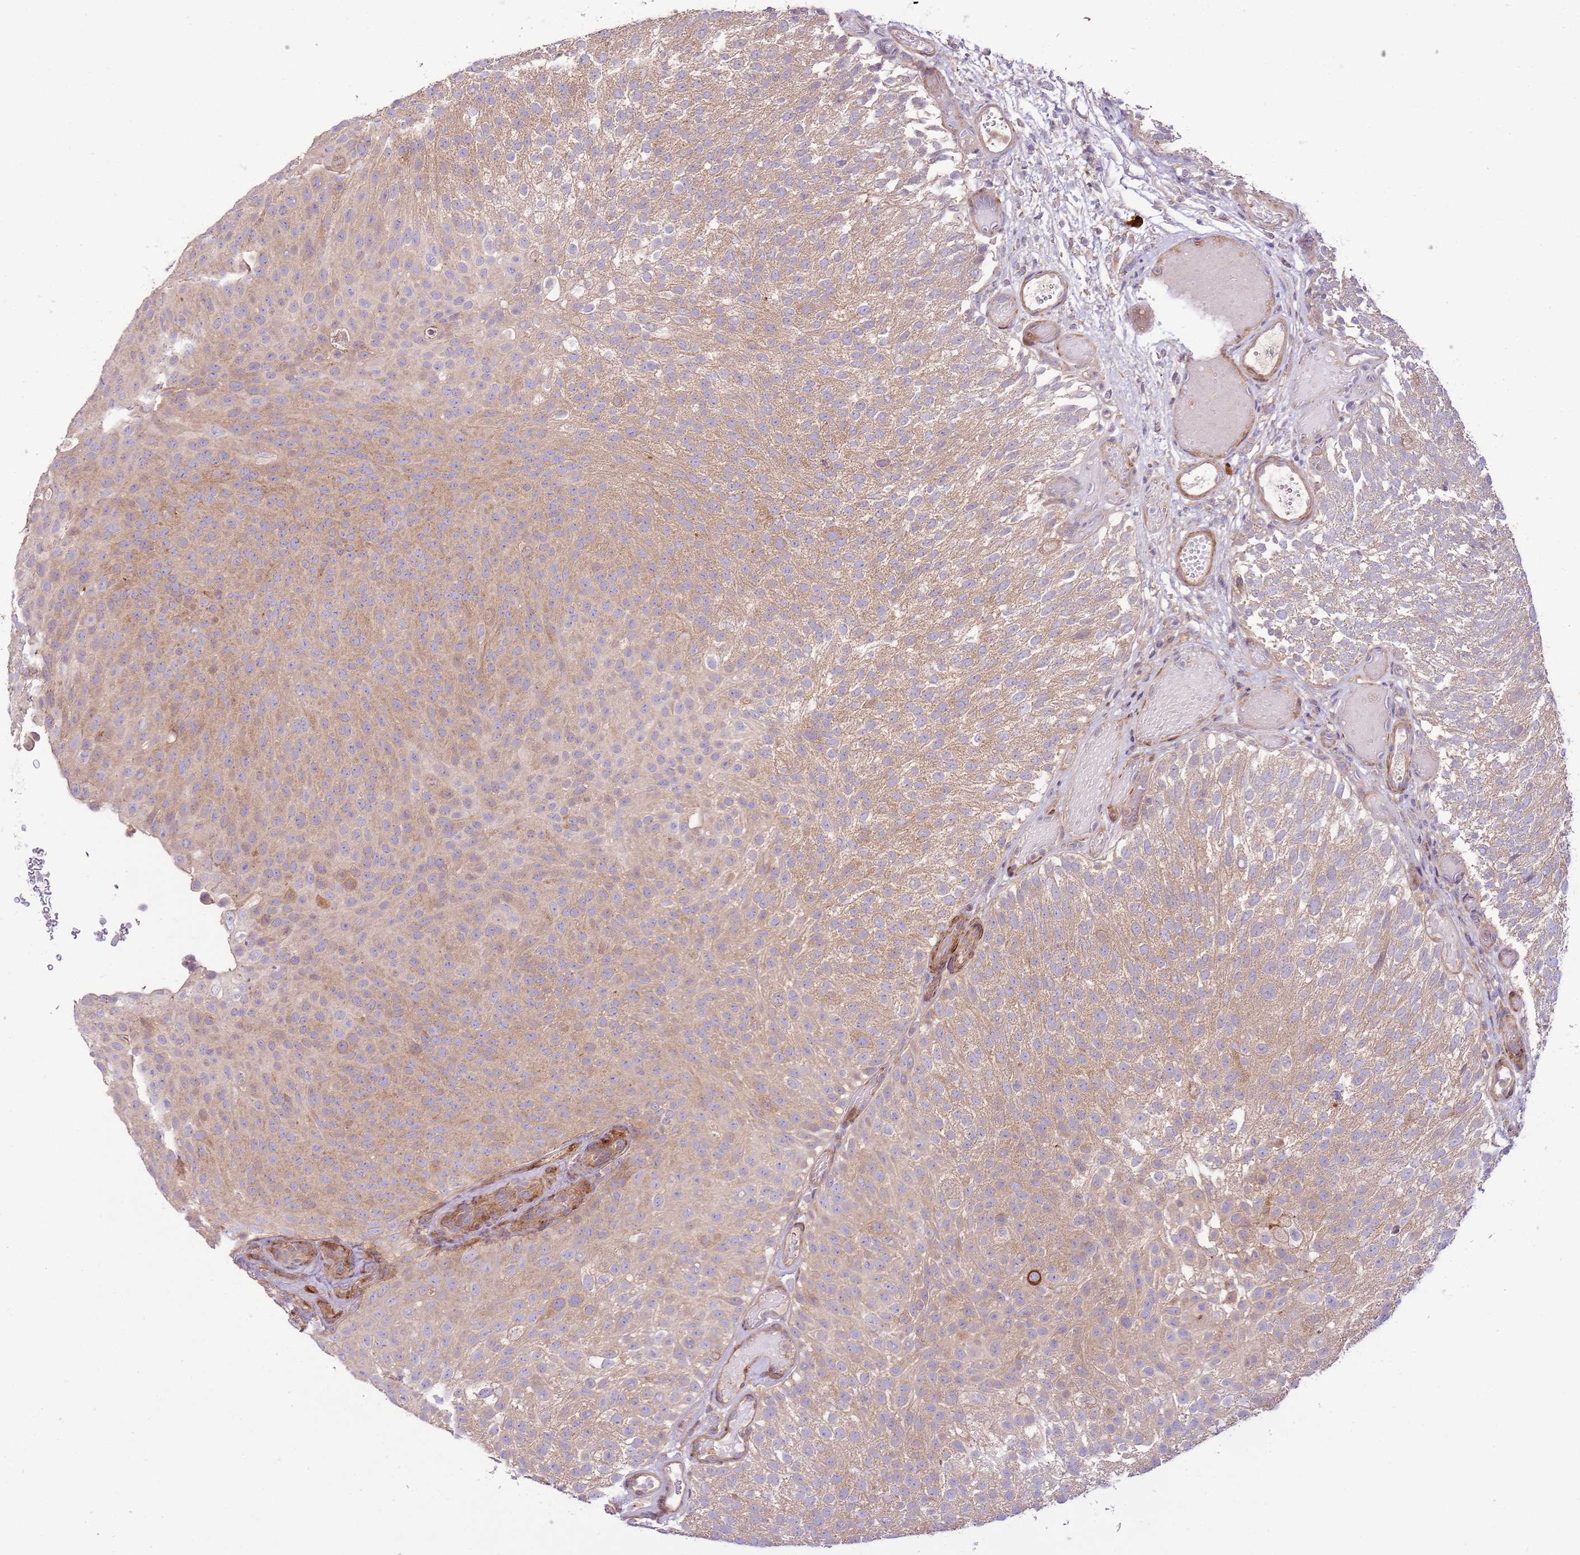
{"staining": {"intensity": "weak", "quantity": "25%-75%", "location": "cytoplasmic/membranous"}, "tissue": "urothelial cancer", "cell_type": "Tumor cells", "image_type": "cancer", "snomed": [{"axis": "morphology", "description": "Urothelial carcinoma, Low grade"}, {"axis": "topography", "description": "Urinary bladder"}], "caption": "Immunohistochemical staining of human urothelial carcinoma (low-grade) exhibits weak cytoplasmic/membranous protein expression in approximately 25%-75% of tumor cells. The protein of interest is shown in brown color, while the nuclei are stained blue.", "gene": "ZNF624", "patient": {"sex": "male", "age": 78}}